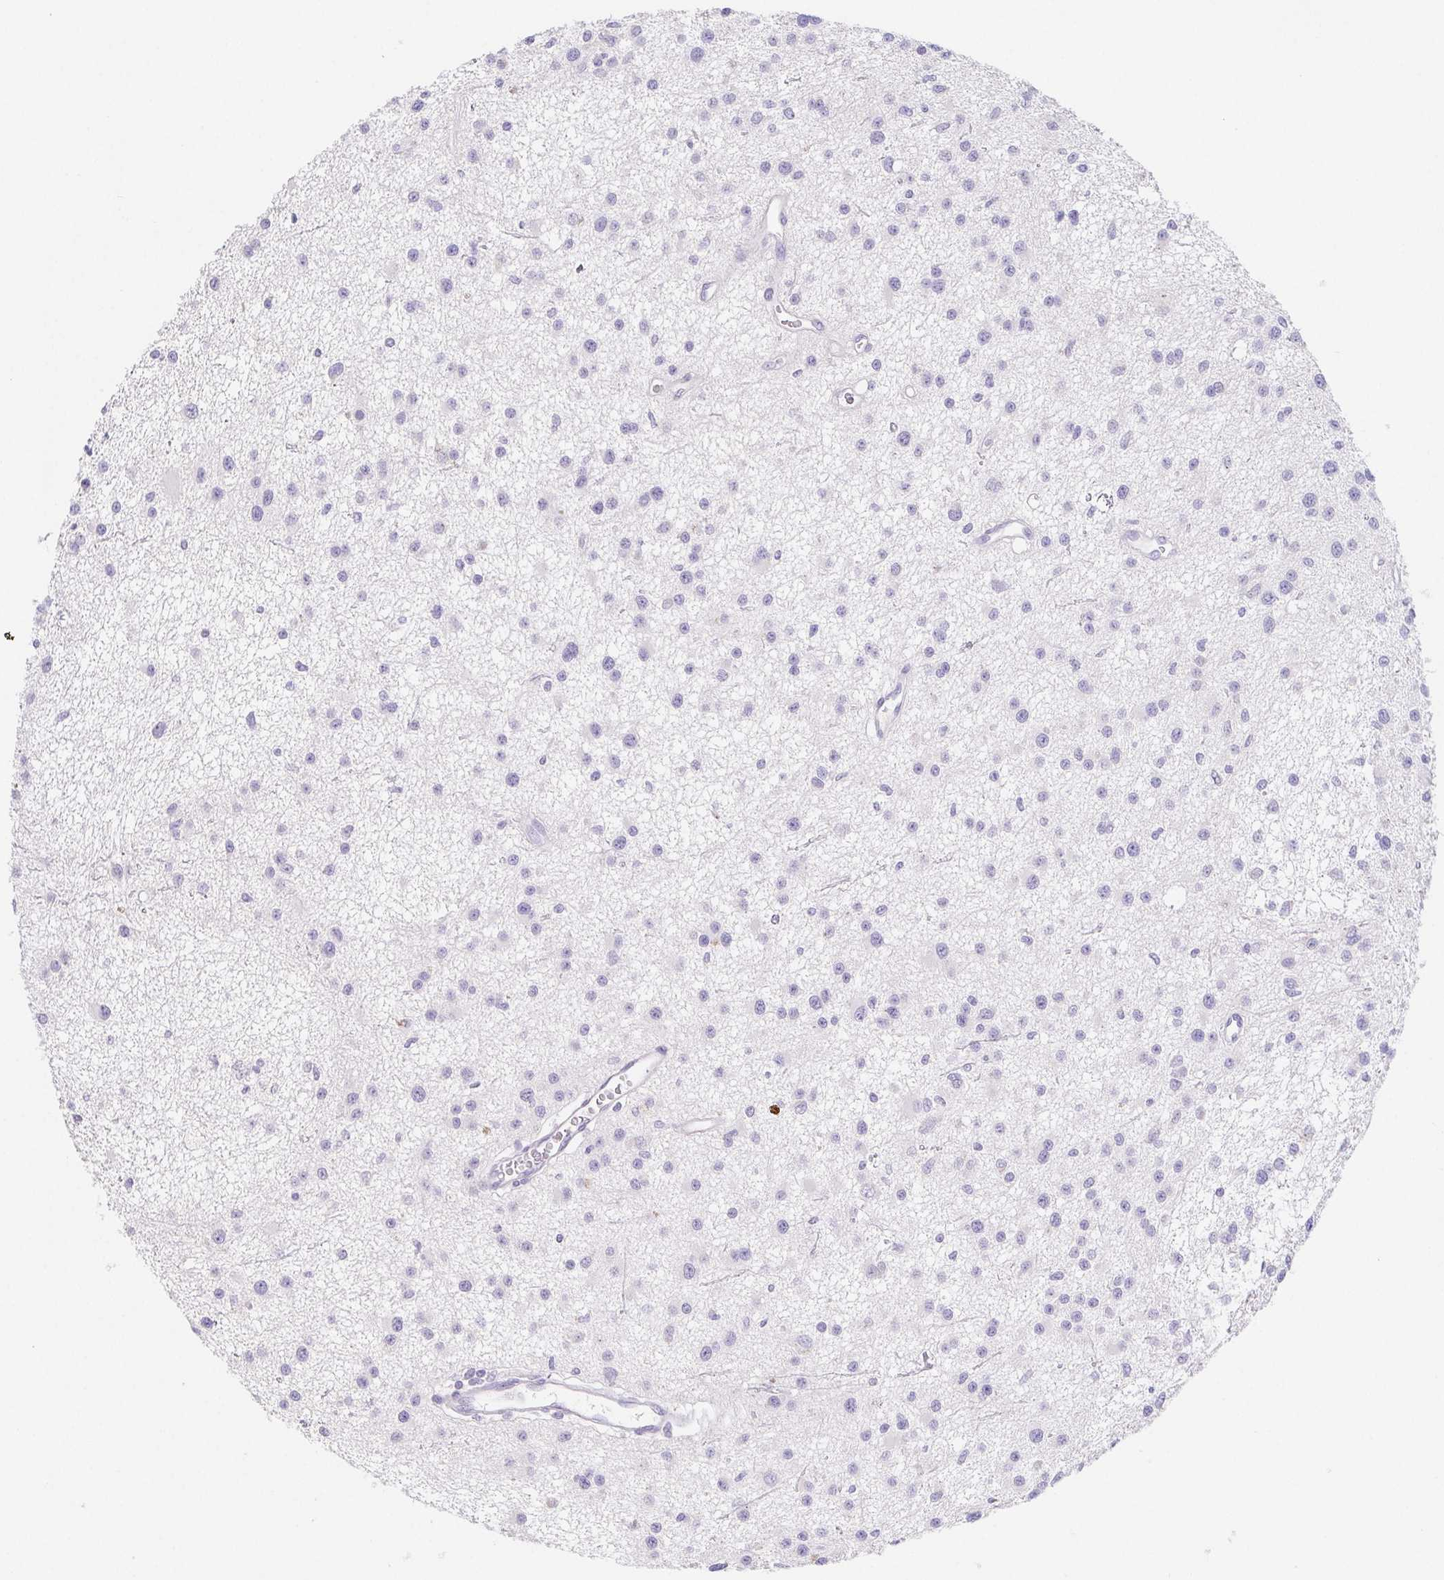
{"staining": {"intensity": "negative", "quantity": "none", "location": "none"}, "tissue": "glioma", "cell_type": "Tumor cells", "image_type": "cancer", "snomed": [{"axis": "morphology", "description": "Glioma, malignant, Low grade"}, {"axis": "topography", "description": "Brain"}], "caption": "Immunohistochemistry image of low-grade glioma (malignant) stained for a protein (brown), which demonstrates no staining in tumor cells. Nuclei are stained in blue.", "gene": "HDGFL1", "patient": {"sex": "male", "age": 43}}